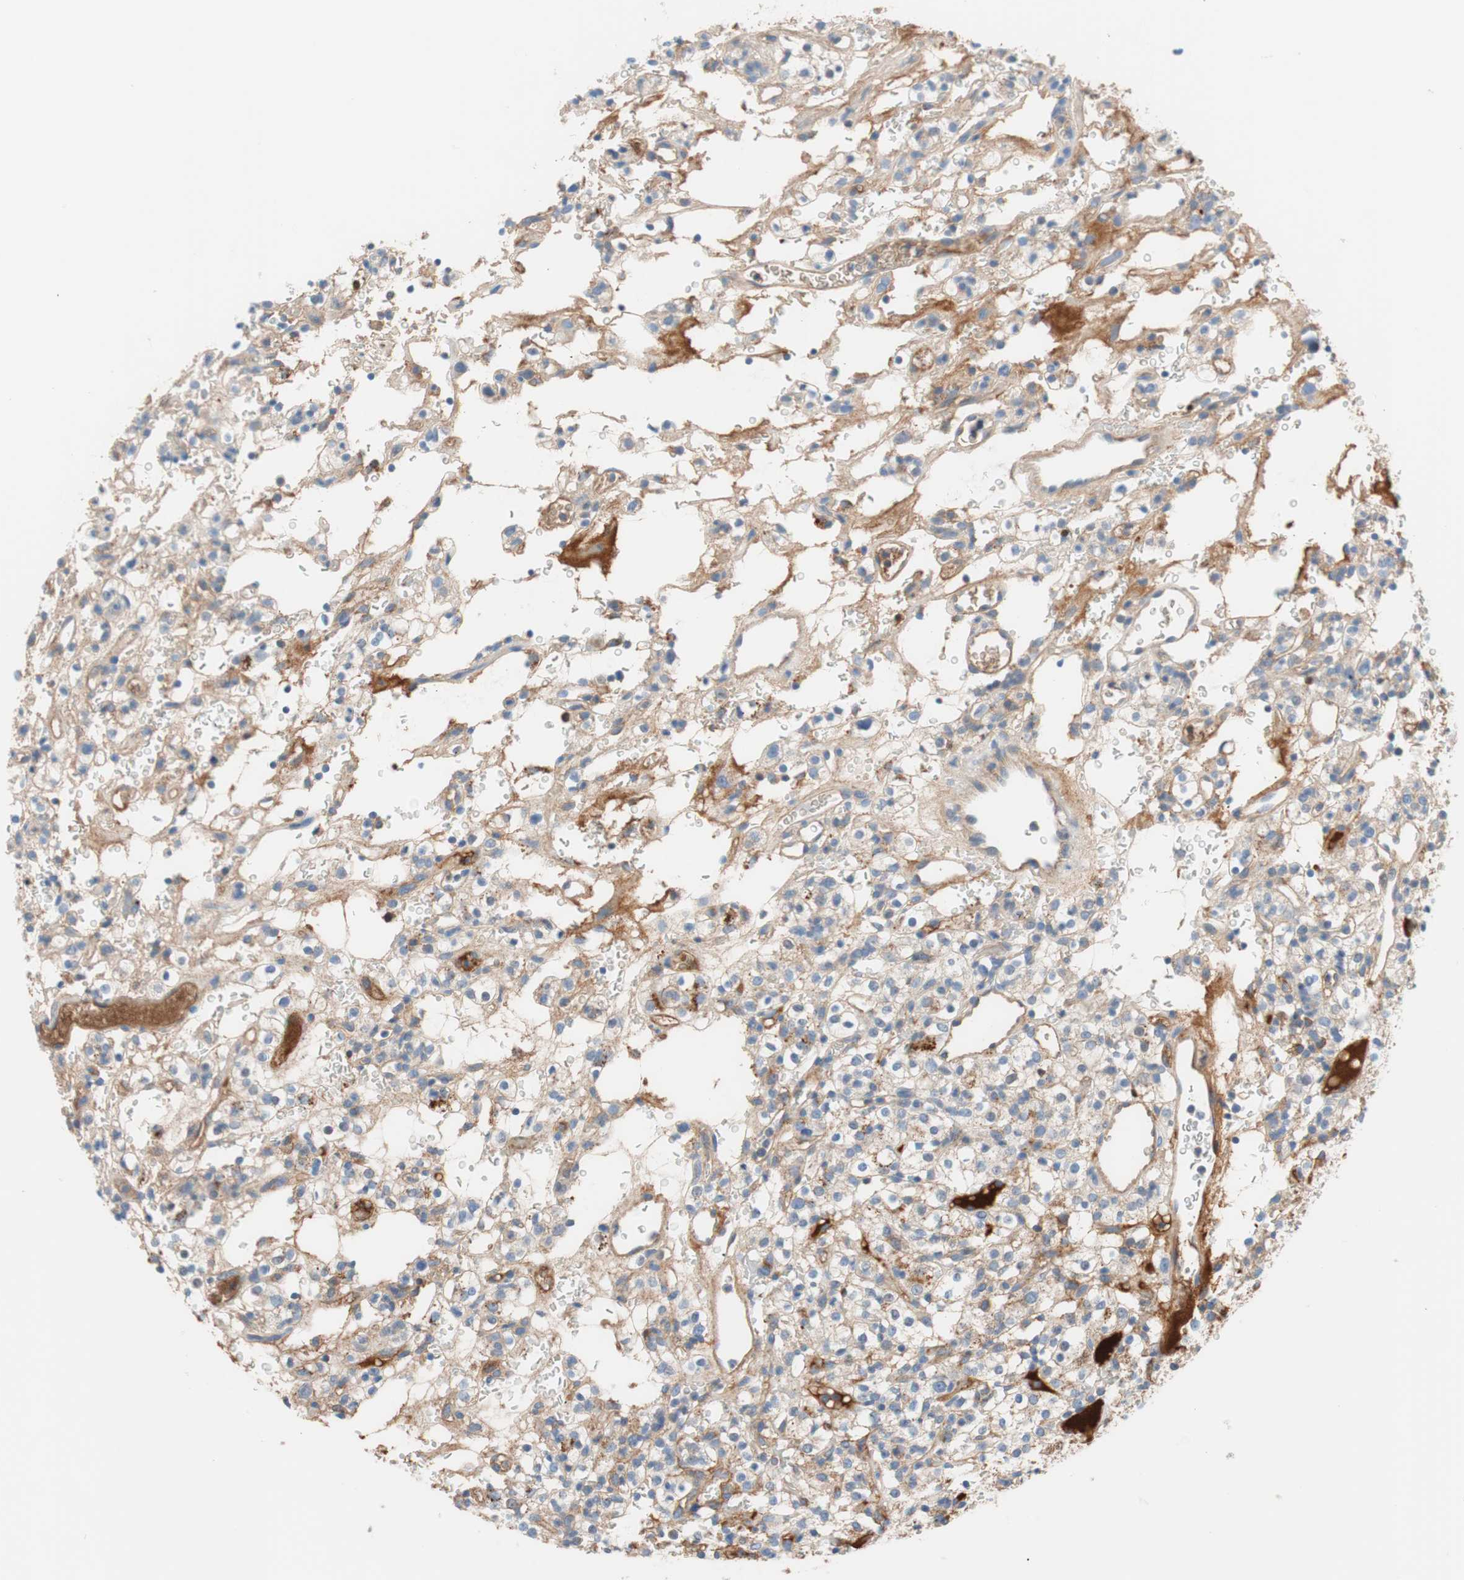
{"staining": {"intensity": "weak", "quantity": ">75%", "location": "cytoplasmic/membranous"}, "tissue": "renal cancer", "cell_type": "Tumor cells", "image_type": "cancer", "snomed": [{"axis": "morphology", "description": "Normal tissue, NOS"}, {"axis": "morphology", "description": "Adenocarcinoma, NOS"}, {"axis": "topography", "description": "Kidney"}], "caption": "Human renal cancer stained with a brown dye reveals weak cytoplasmic/membranous positive staining in approximately >75% of tumor cells.", "gene": "RBP4", "patient": {"sex": "female", "age": 72}}